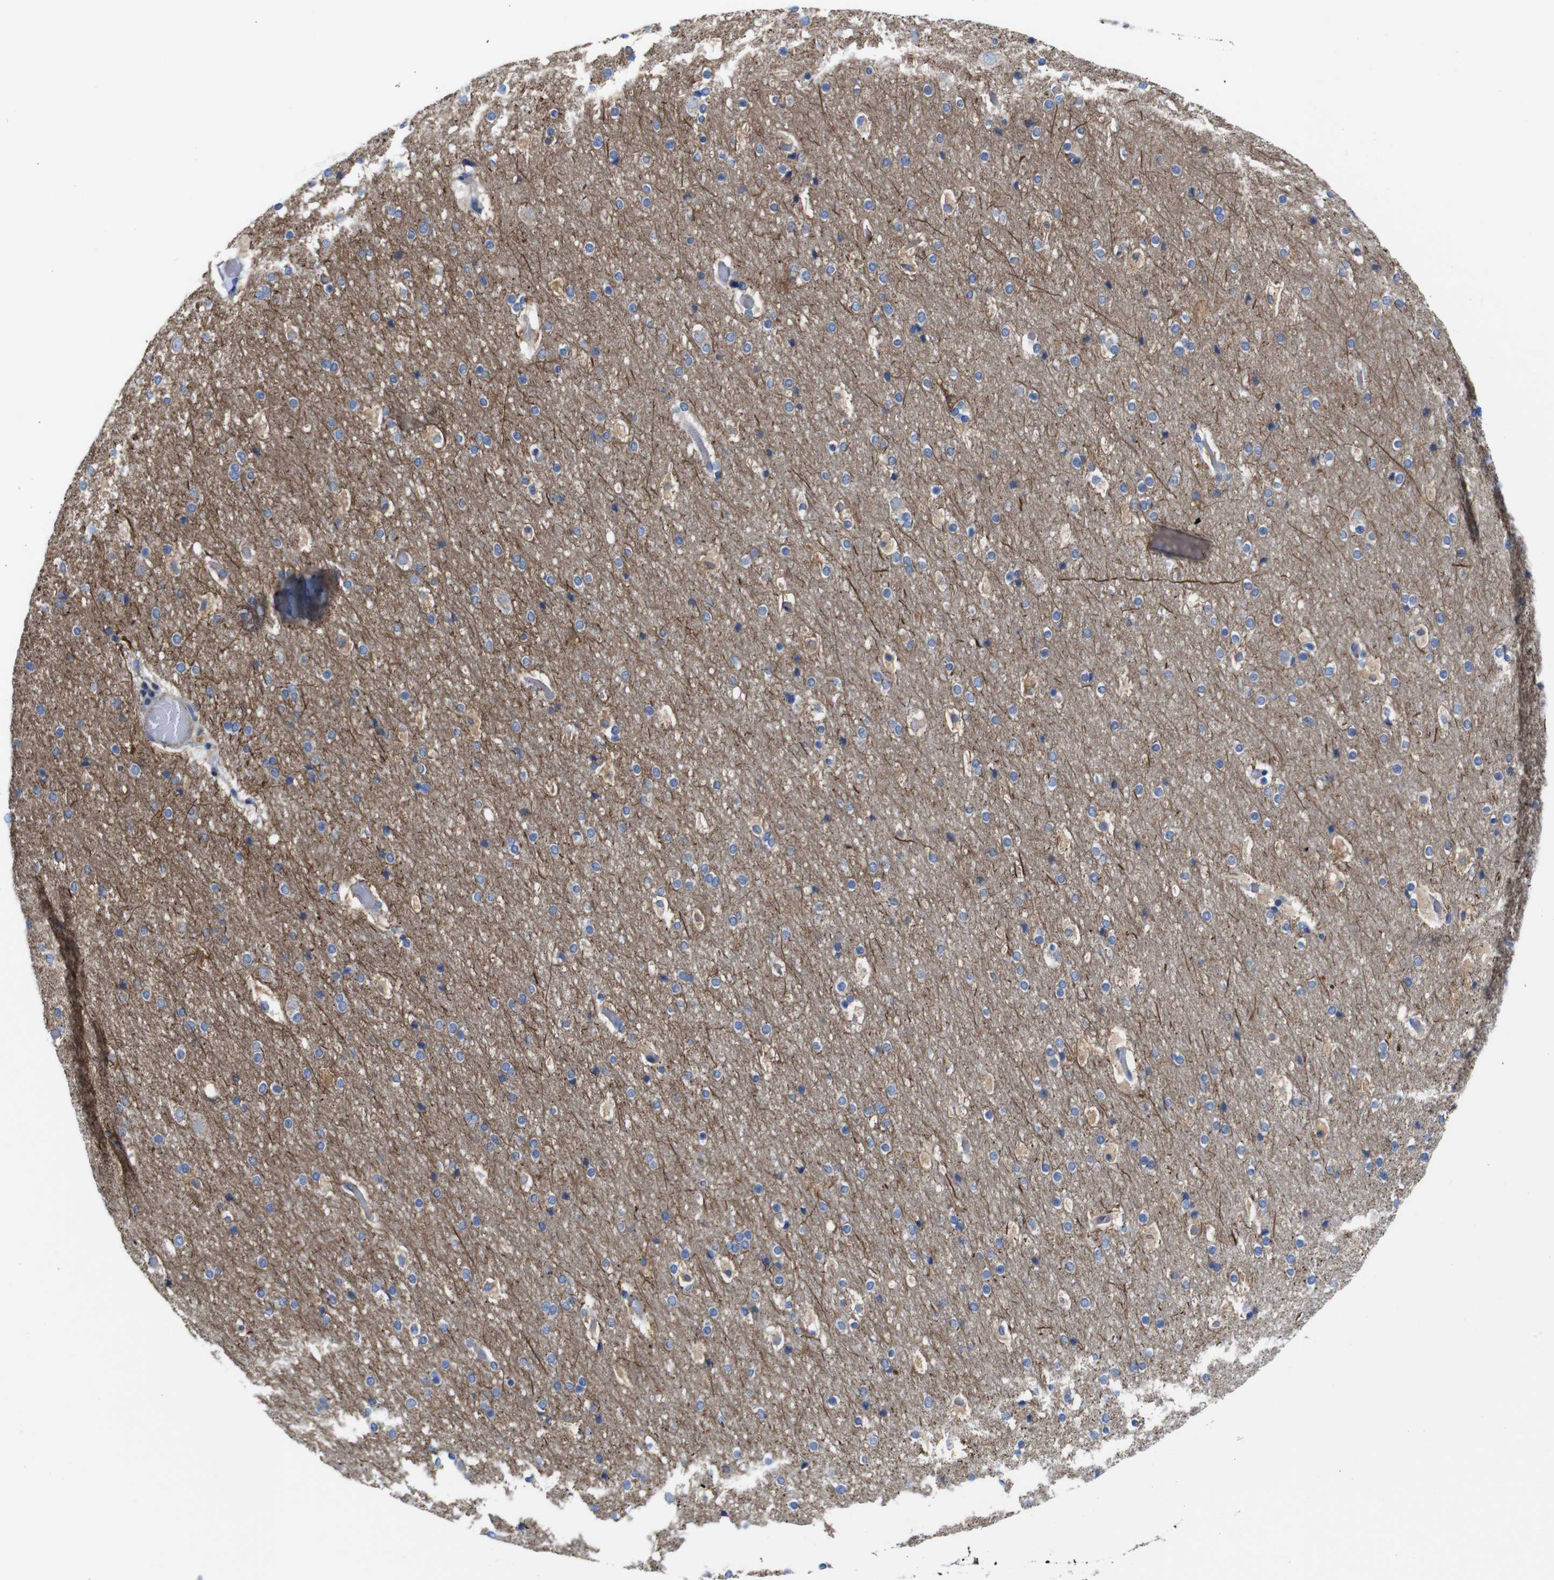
{"staining": {"intensity": "negative", "quantity": "none", "location": "none"}, "tissue": "cerebral cortex", "cell_type": "Endothelial cells", "image_type": "normal", "snomed": [{"axis": "morphology", "description": "Normal tissue, NOS"}, {"axis": "topography", "description": "Cerebral cortex"}], "caption": "Photomicrograph shows no significant protein expression in endothelial cells of normal cerebral cortex. Nuclei are stained in blue.", "gene": "PDCD1LG2", "patient": {"sex": "male", "age": 57}}